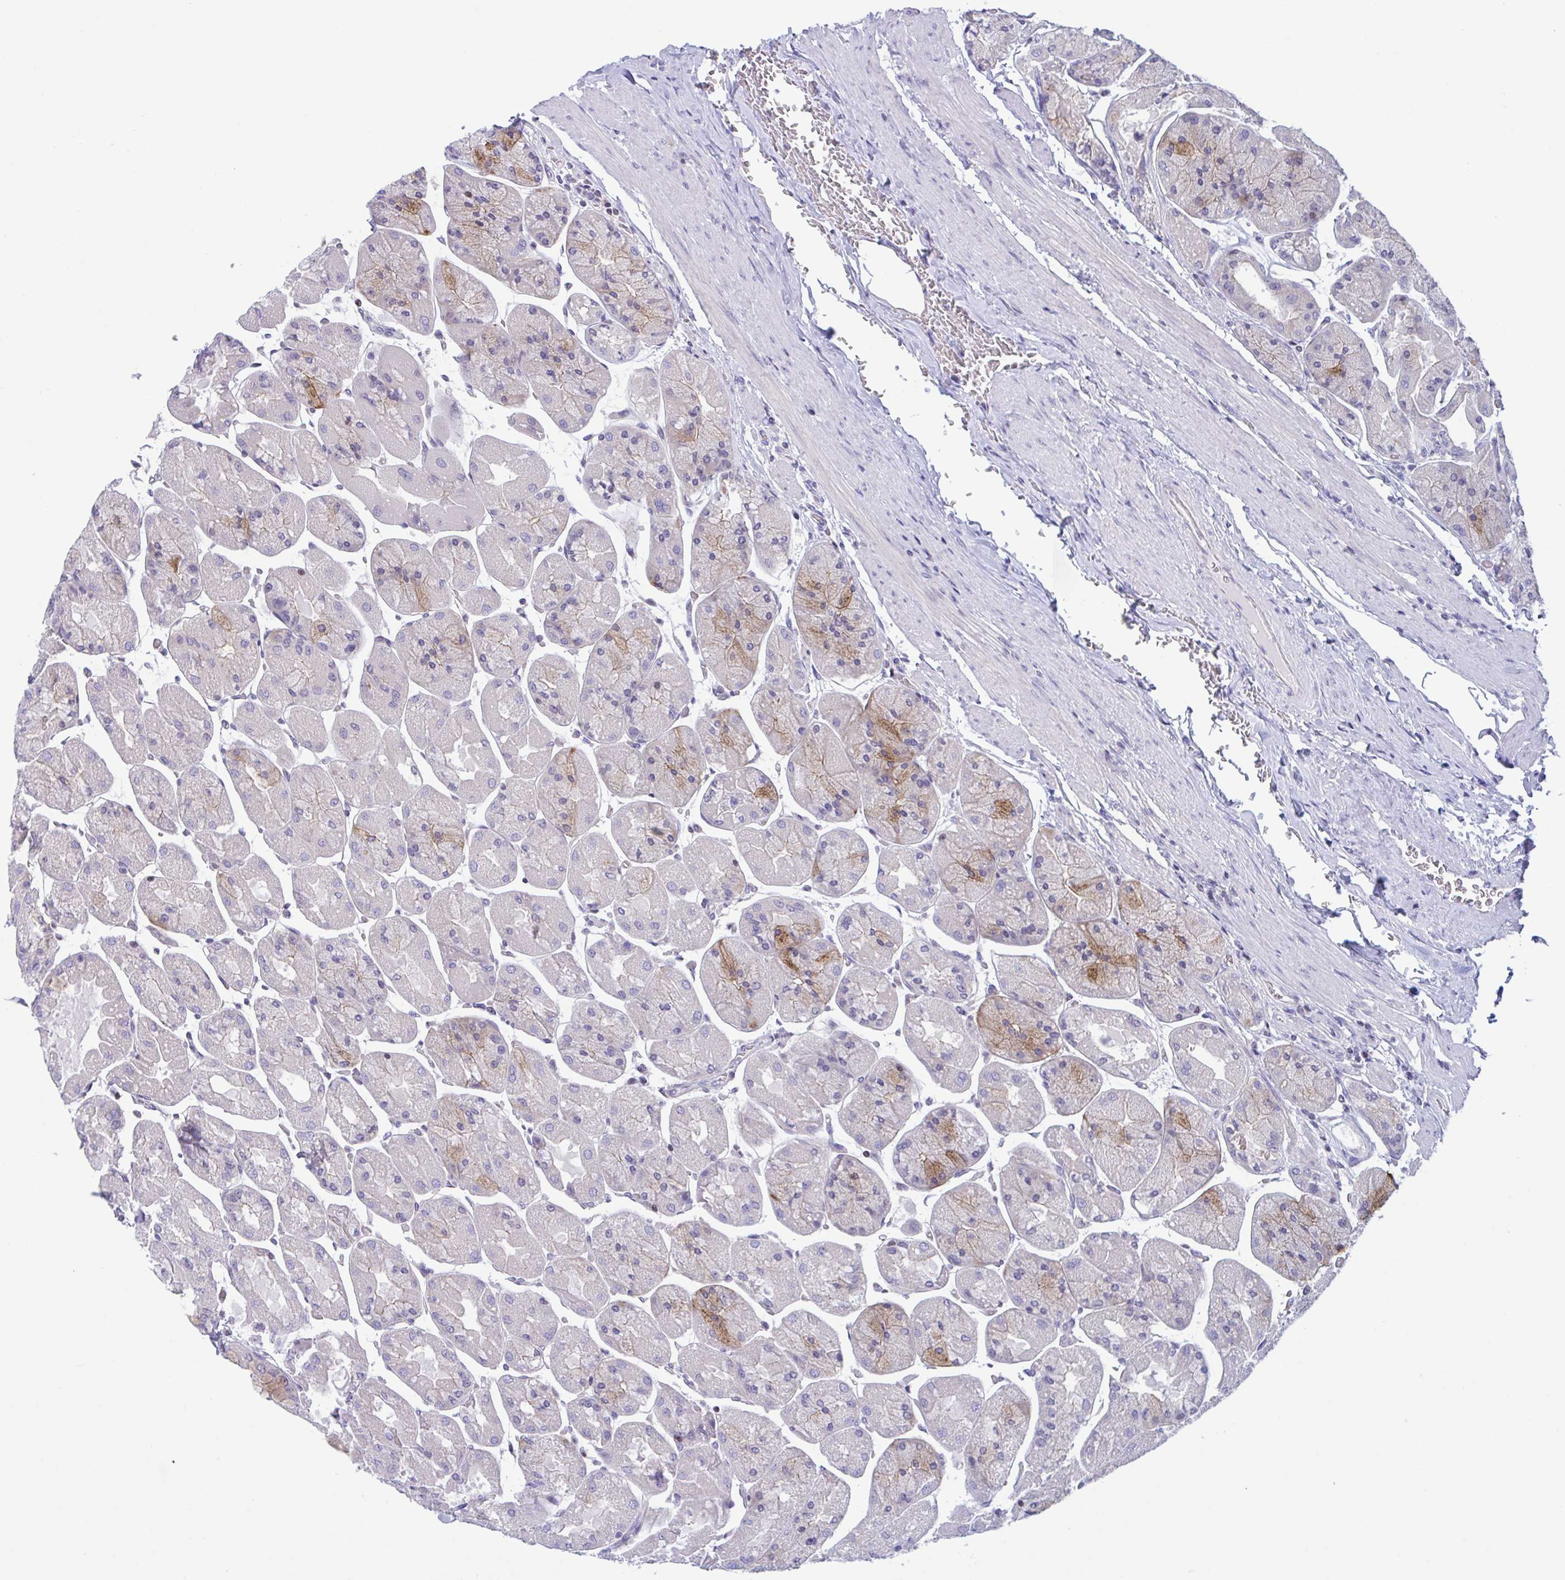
{"staining": {"intensity": "moderate", "quantity": "25%-75%", "location": "cytoplasmic/membranous"}, "tissue": "stomach", "cell_type": "Glandular cells", "image_type": "normal", "snomed": [{"axis": "morphology", "description": "Normal tissue, NOS"}, {"axis": "topography", "description": "Stomach"}], "caption": "Protein staining demonstrates moderate cytoplasmic/membranous staining in approximately 25%-75% of glandular cells in unremarkable stomach. (Stains: DAB (3,3'-diaminobenzidine) in brown, nuclei in blue, Microscopy: brightfield microscopy at high magnification).", "gene": "SNX11", "patient": {"sex": "female", "age": 61}}